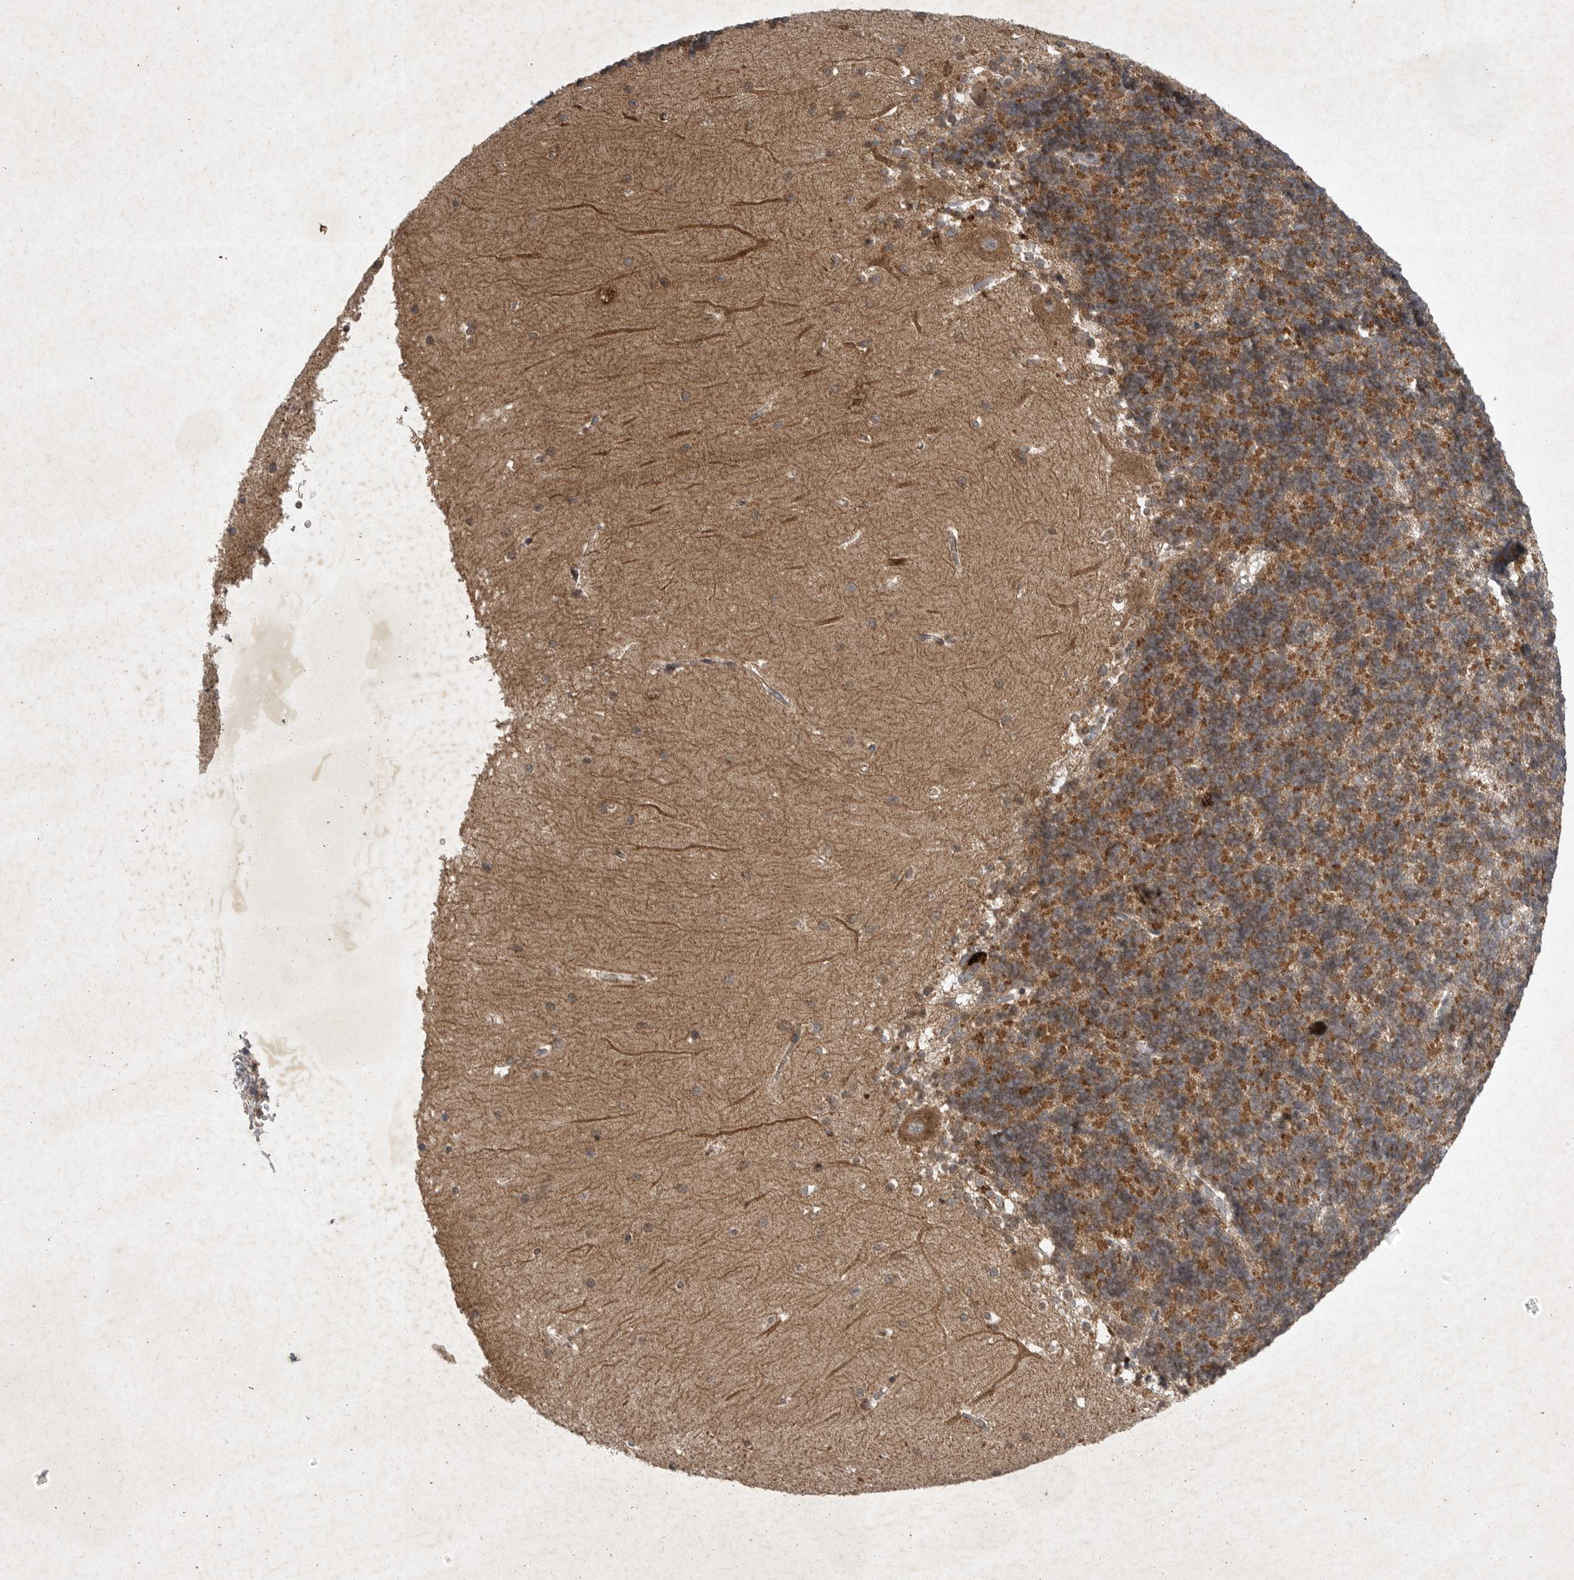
{"staining": {"intensity": "moderate", "quantity": ">75%", "location": "cytoplasmic/membranous"}, "tissue": "cerebellum", "cell_type": "Cells in granular layer", "image_type": "normal", "snomed": [{"axis": "morphology", "description": "Normal tissue, NOS"}, {"axis": "topography", "description": "Cerebellum"}], "caption": "IHC of unremarkable cerebellum shows medium levels of moderate cytoplasmic/membranous positivity in about >75% of cells in granular layer. The protein of interest is stained brown, and the nuclei are stained in blue (DAB IHC with brightfield microscopy, high magnification).", "gene": "DDR1", "patient": {"sex": "male", "age": 37}}